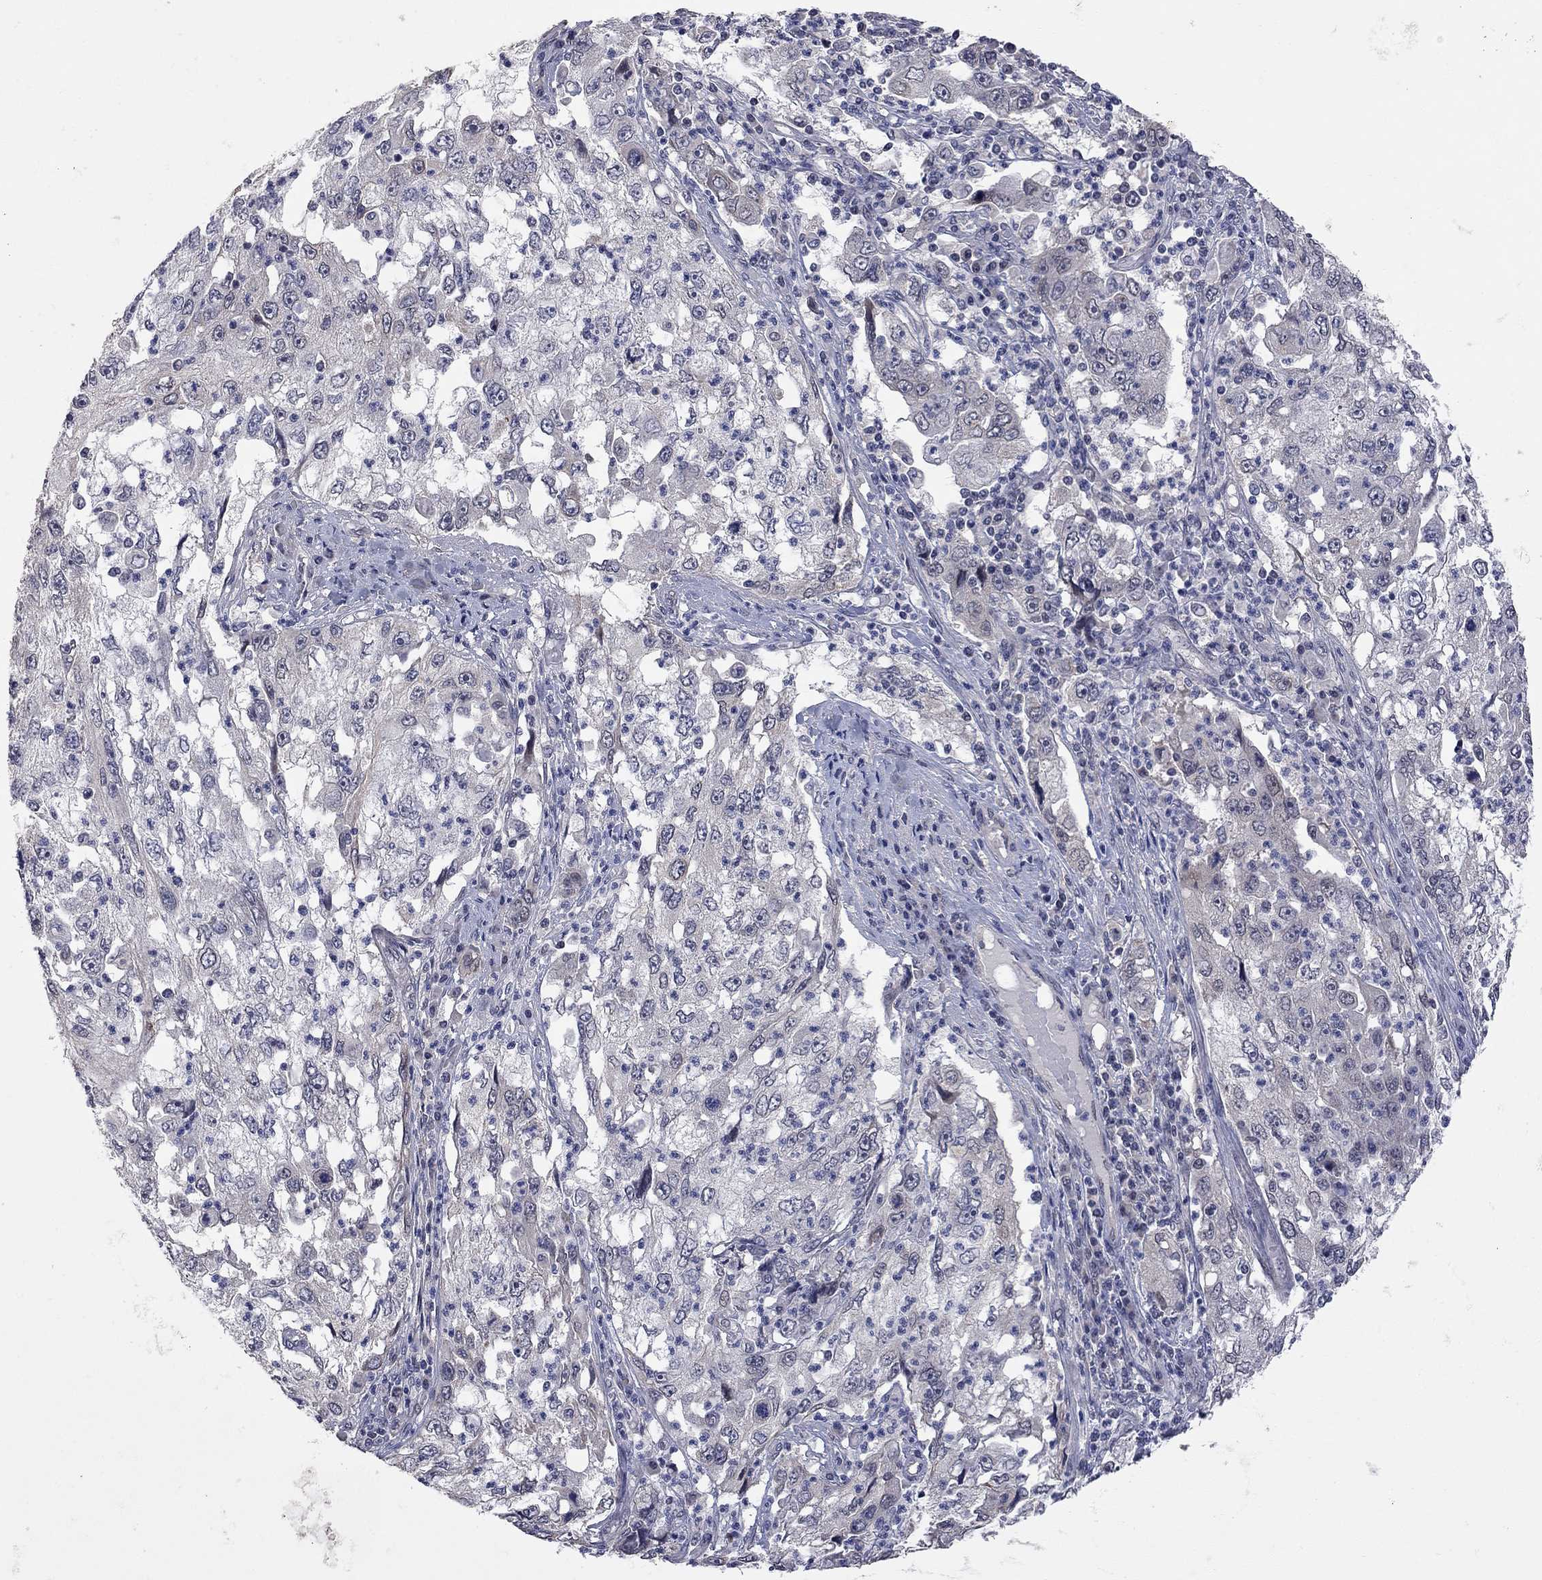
{"staining": {"intensity": "negative", "quantity": "none", "location": "none"}, "tissue": "cervical cancer", "cell_type": "Tumor cells", "image_type": "cancer", "snomed": [{"axis": "morphology", "description": "Squamous cell carcinoma, NOS"}, {"axis": "topography", "description": "Cervix"}], "caption": "High magnification brightfield microscopy of cervical cancer (squamous cell carcinoma) stained with DAB (brown) and counterstained with hematoxylin (blue): tumor cells show no significant positivity.", "gene": "FABP12", "patient": {"sex": "female", "age": 36}}